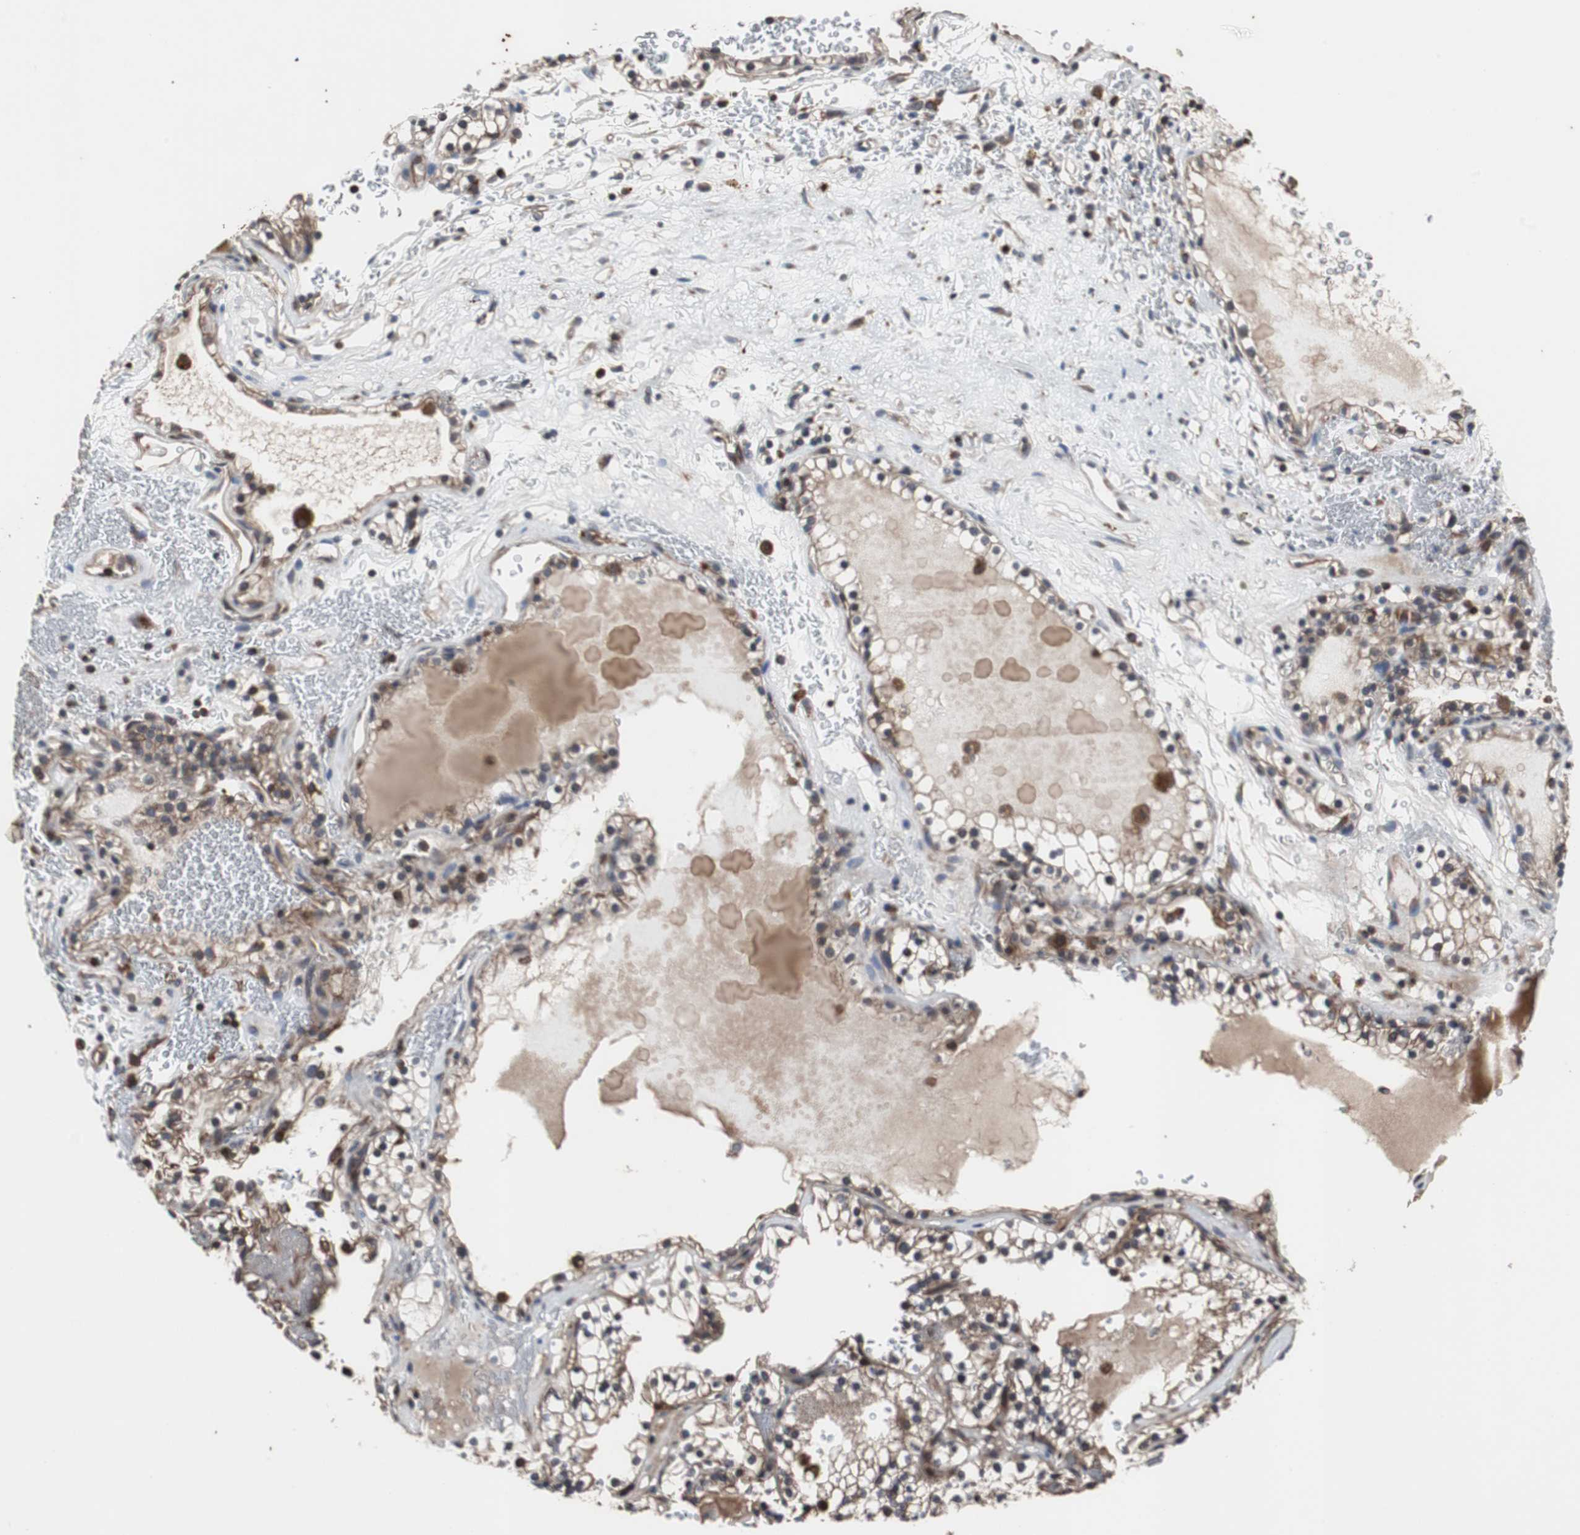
{"staining": {"intensity": "moderate", "quantity": "25%-75%", "location": "cytoplasmic/membranous"}, "tissue": "renal cancer", "cell_type": "Tumor cells", "image_type": "cancer", "snomed": [{"axis": "morphology", "description": "Adenocarcinoma, NOS"}, {"axis": "topography", "description": "Kidney"}], "caption": "Human renal cancer stained for a protein (brown) reveals moderate cytoplasmic/membranous positive staining in approximately 25%-75% of tumor cells.", "gene": "ACTR3", "patient": {"sex": "female", "age": 41}}